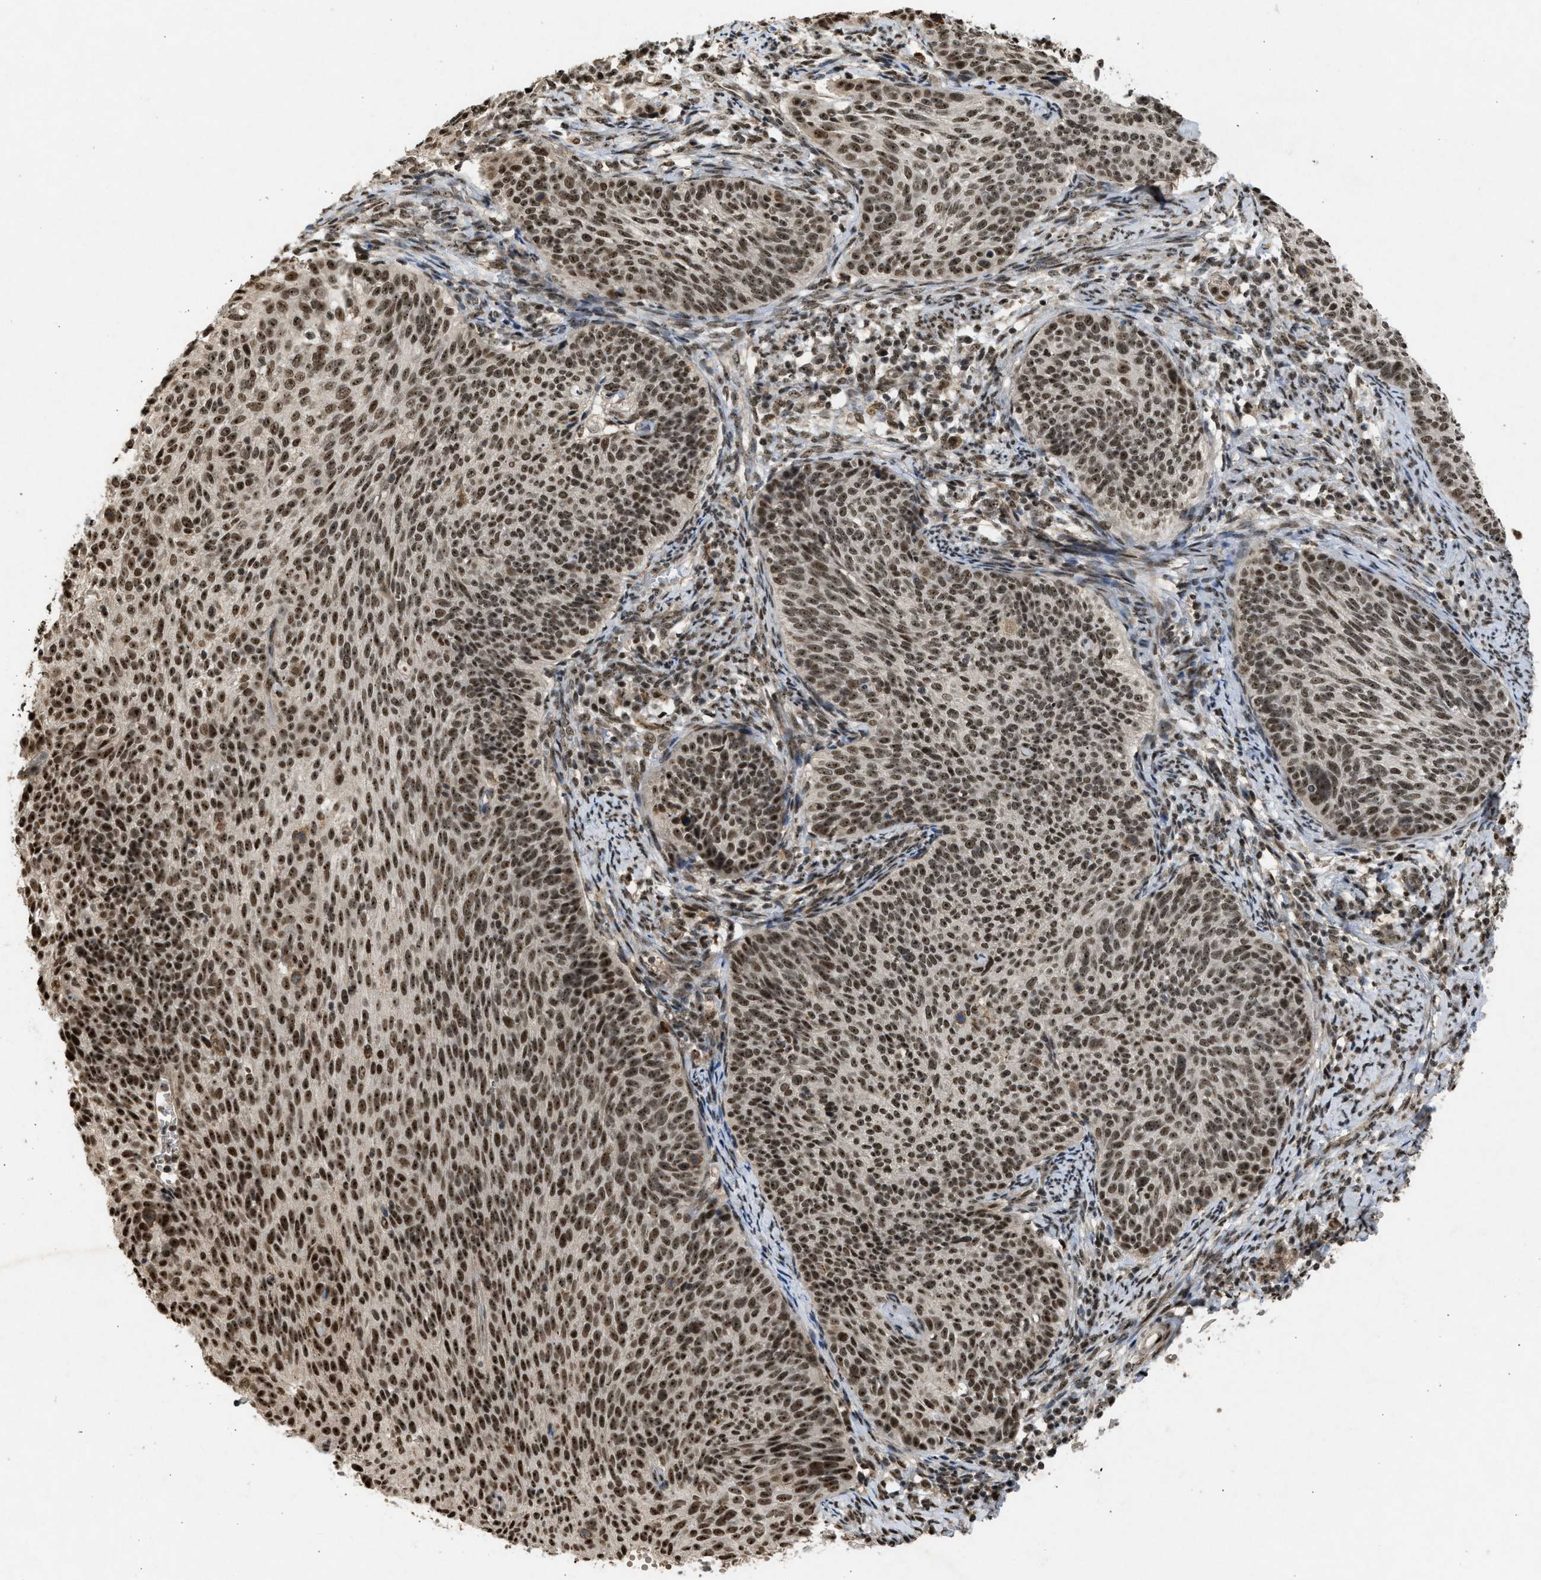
{"staining": {"intensity": "moderate", "quantity": ">75%", "location": "nuclear"}, "tissue": "cervical cancer", "cell_type": "Tumor cells", "image_type": "cancer", "snomed": [{"axis": "morphology", "description": "Squamous cell carcinoma, NOS"}, {"axis": "topography", "description": "Cervix"}], "caption": "Squamous cell carcinoma (cervical) stained for a protein (brown) displays moderate nuclear positive positivity in approximately >75% of tumor cells.", "gene": "TFDP2", "patient": {"sex": "female", "age": 70}}